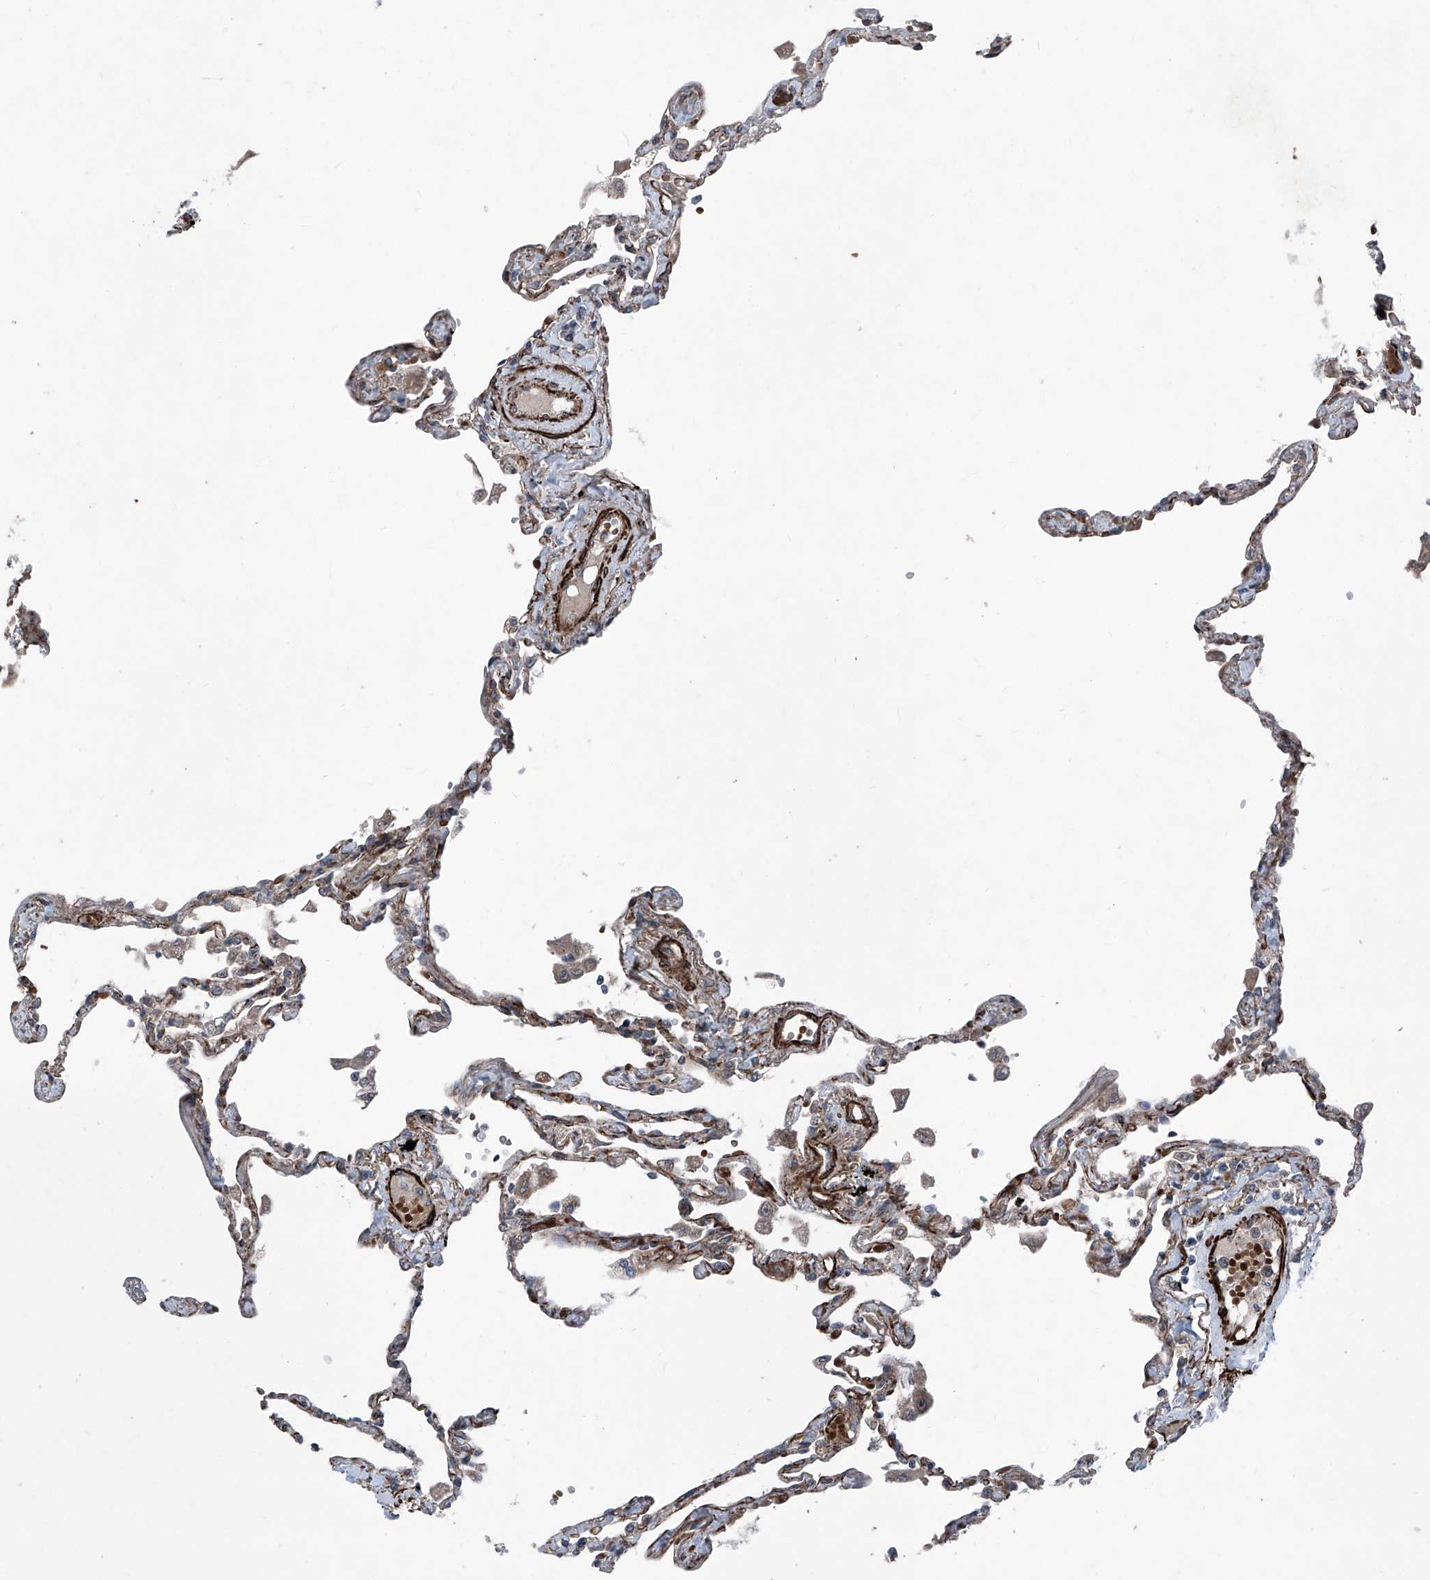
{"staining": {"intensity": "weak", "quantity": "25%-75%", "location": "cytoplasmic/membranous"}, "tissue": "lung", "cell_type": "Alveolar cells", "image_type": "normal", "snomed": [{"axis": "morphology", "description": "Normal tissue, NOS"}, {"axis": "topography", "description": "Lung"}], "caption": "Immunohistochemical staining of benign lung shows weak cytoplasmic/membranous protein staining in approximately 25%-75% of alveolar cells.", "gene": "COA7", "patient": {"sex": "female", "age": 67}}